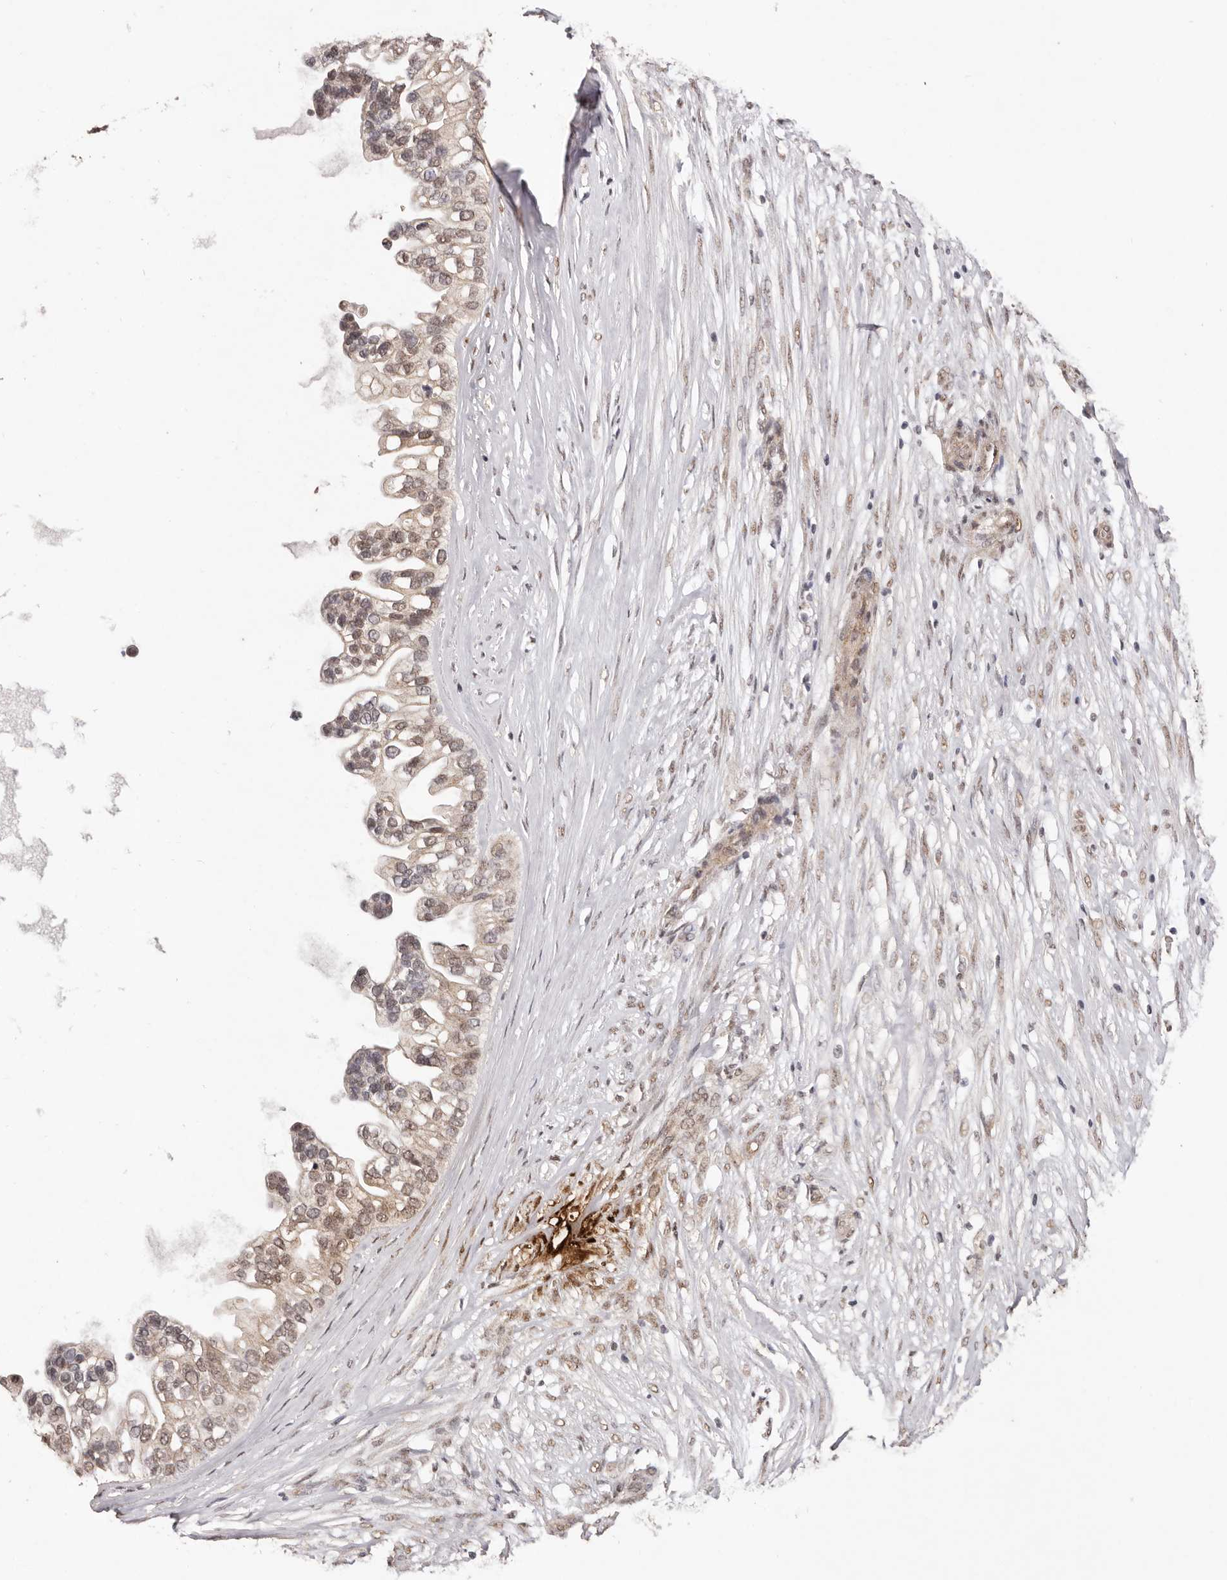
{"staining": {"intensity": "moderate", "quantity": ">75%", "location": "nuclear"}, "tissue": "ovarian cancer", "cell_type": "Tumor cells", "image_type": "cancer", "snomed": [{"axis": "morphology", "description": "Cystadenocarcinoma, mucinous, NOS"}, {"axis": "topography", "description": "Ovary"}], "caption": "High-magnification brightfield microscopy of ovarian mucinous cystadenocarcinoma stained with DAB (brown) and counterstained with hematoxylin (blue). tumor cells exhibit moderate nuclear staining is identified in about>75% of cells.", "gene": "RPS6KA5", "patient": {"sex": "female", "age": 80}}